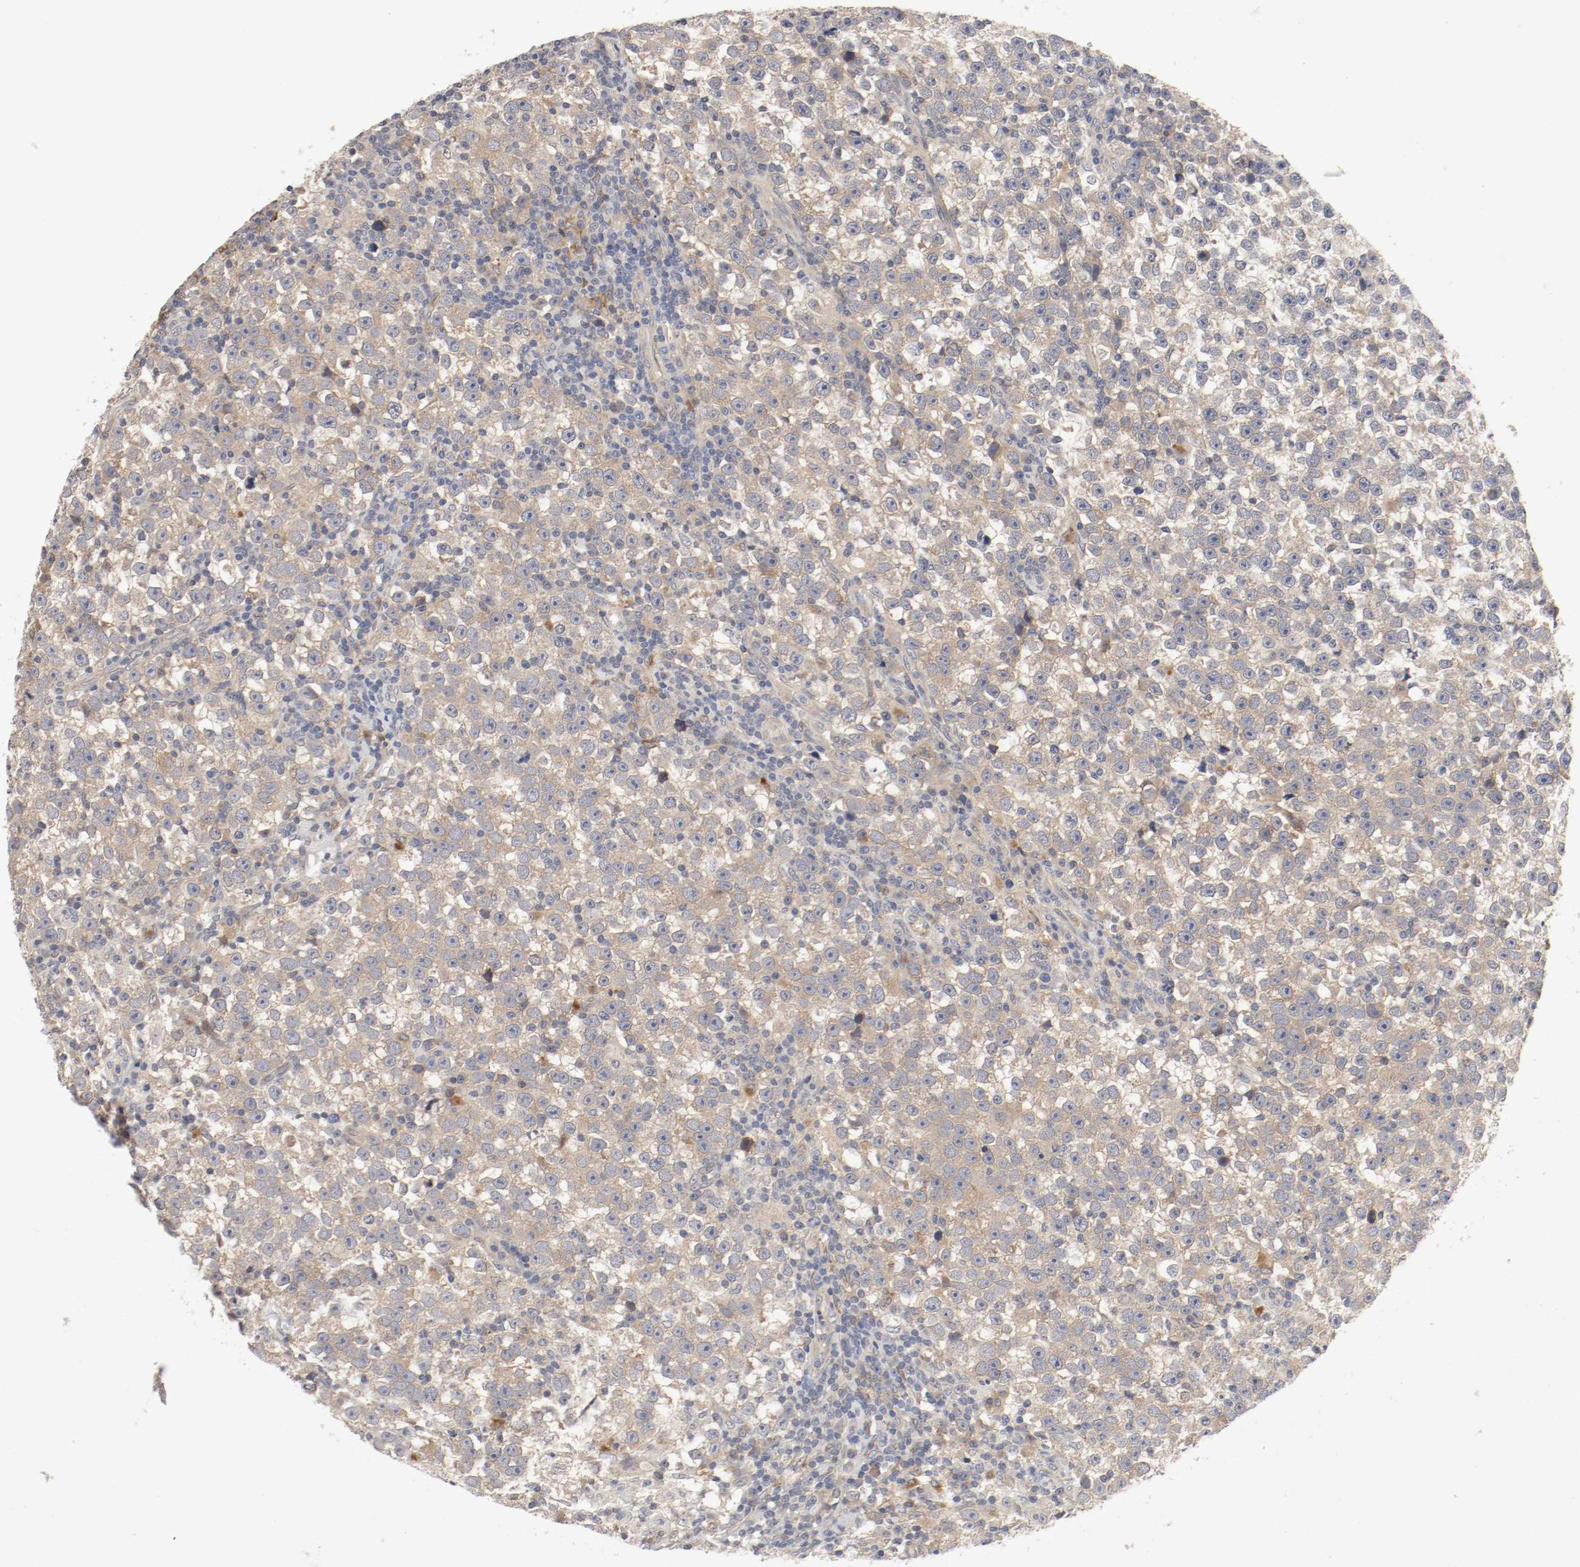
{"staining": {"intensity": "weak", "quantity": ">75%", "location": "cytoplasmic/membranous"}, "tissue": "testis cancer", "cell_type": "Tumor cells", "image_type": "cancer", "snomed": [{"axis": "morphology", "description": "Seminoma, NOS"}, {"axis": "topography", "description": "Testis"}], "caption": "Protein expression analysis of testis cancer (seminoma) reveals weak cytoplasmic/membranous positivity in approximately >75% of tumor cells.", "gene": "REN", "patient": {"sex": "male", "age": 43}}